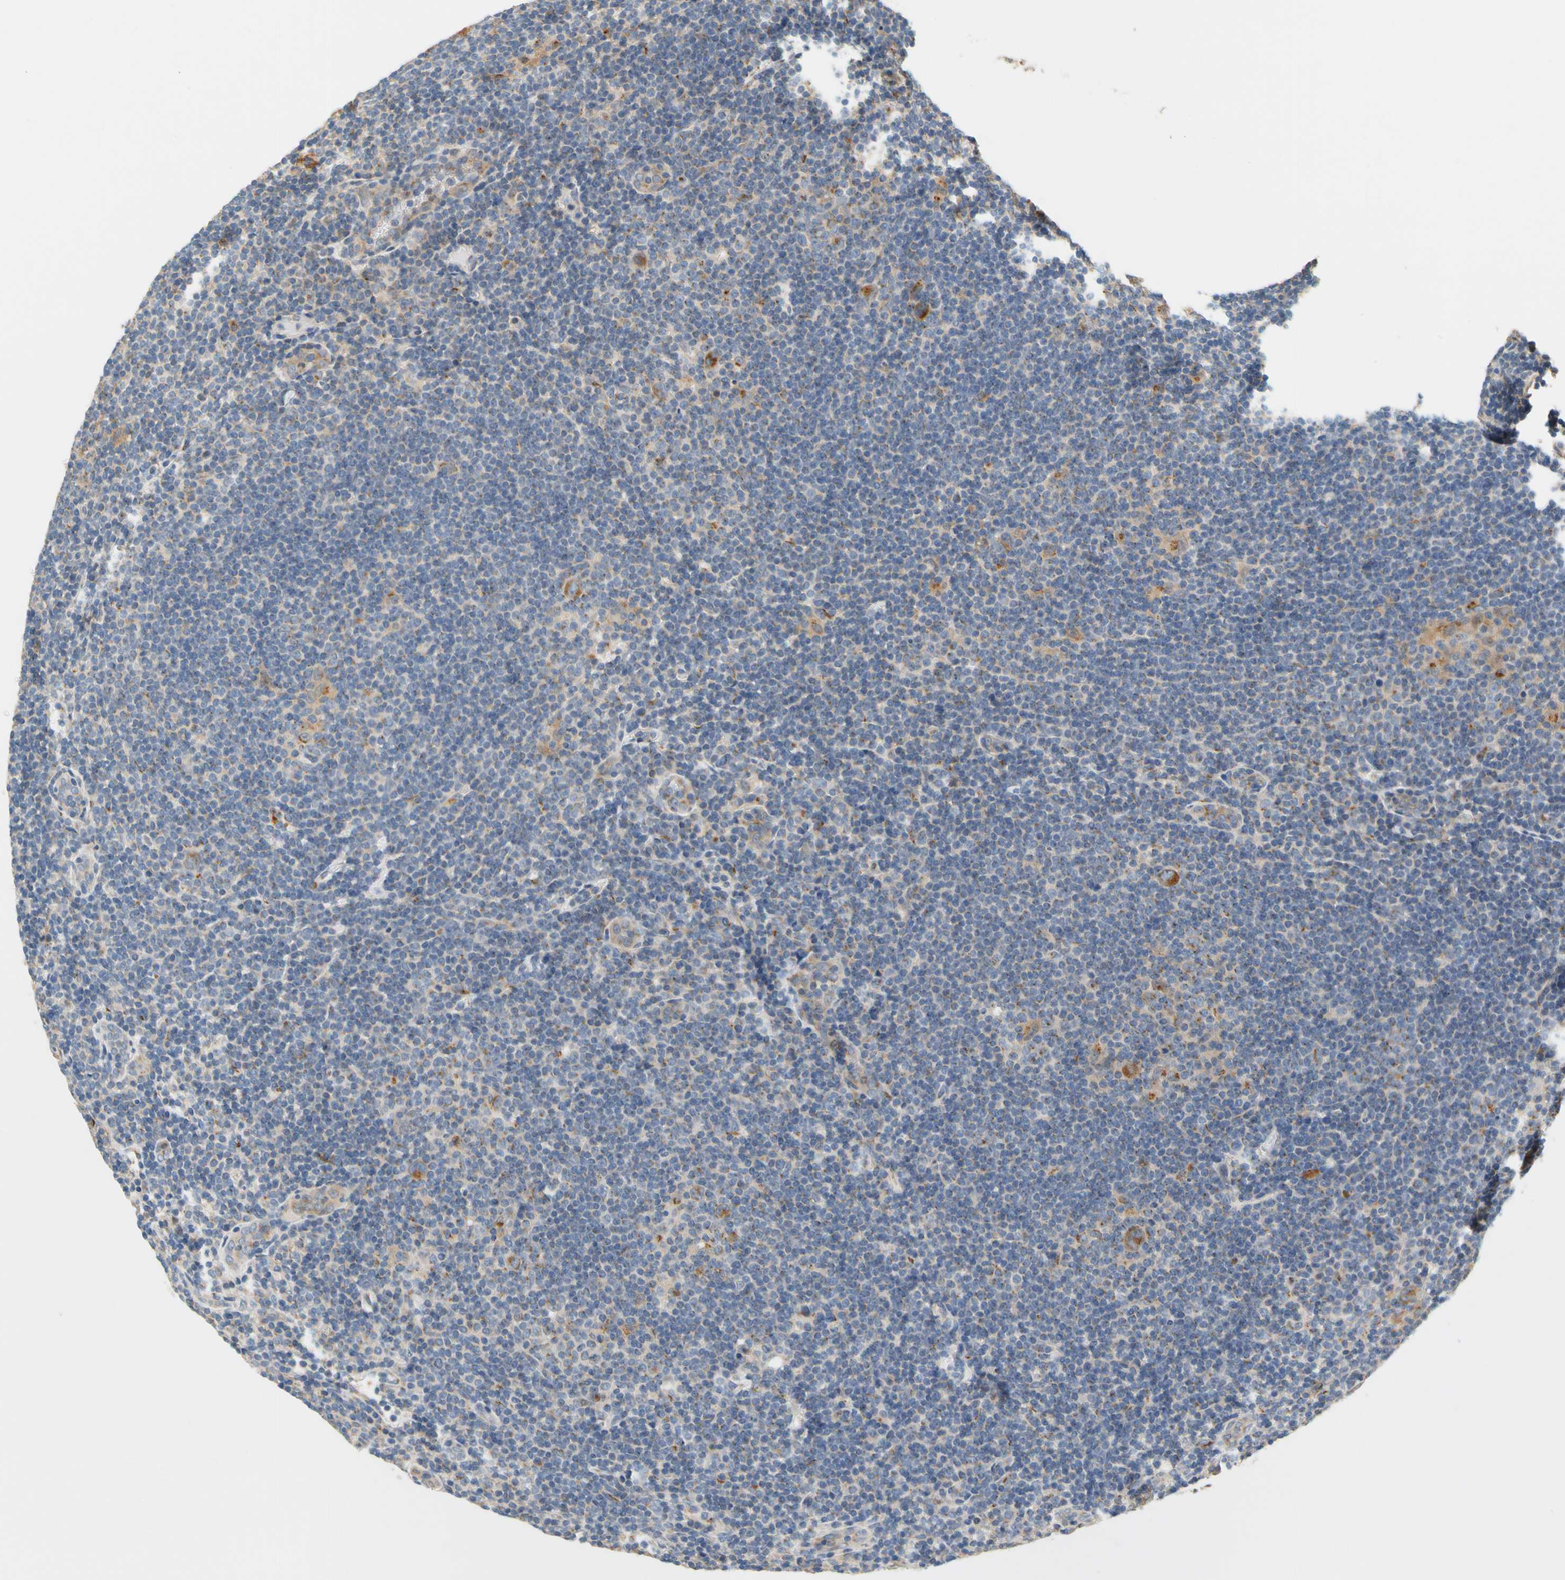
{"staining": {"intensity": "moderate", "quantity": ">75%", "location": "cytoplasmic/membranous"}, "tissue": "lymphoma", "cell_type": "Tumor cells", "image_type": "cancer", "snomed": [{"axis": "morphology", "description": "Hodgkin's disease, NOS"}, {"axis": "topography", "description": "Lymph node"}], "caption": "This is a histology image of immunohistochemistry staining of lymphoma, which shows moderate staining in the cytoplasmic/membranous of tumor cells.", "gene": "GPSM2", "patient": {"sex": "female", "age": 57}}